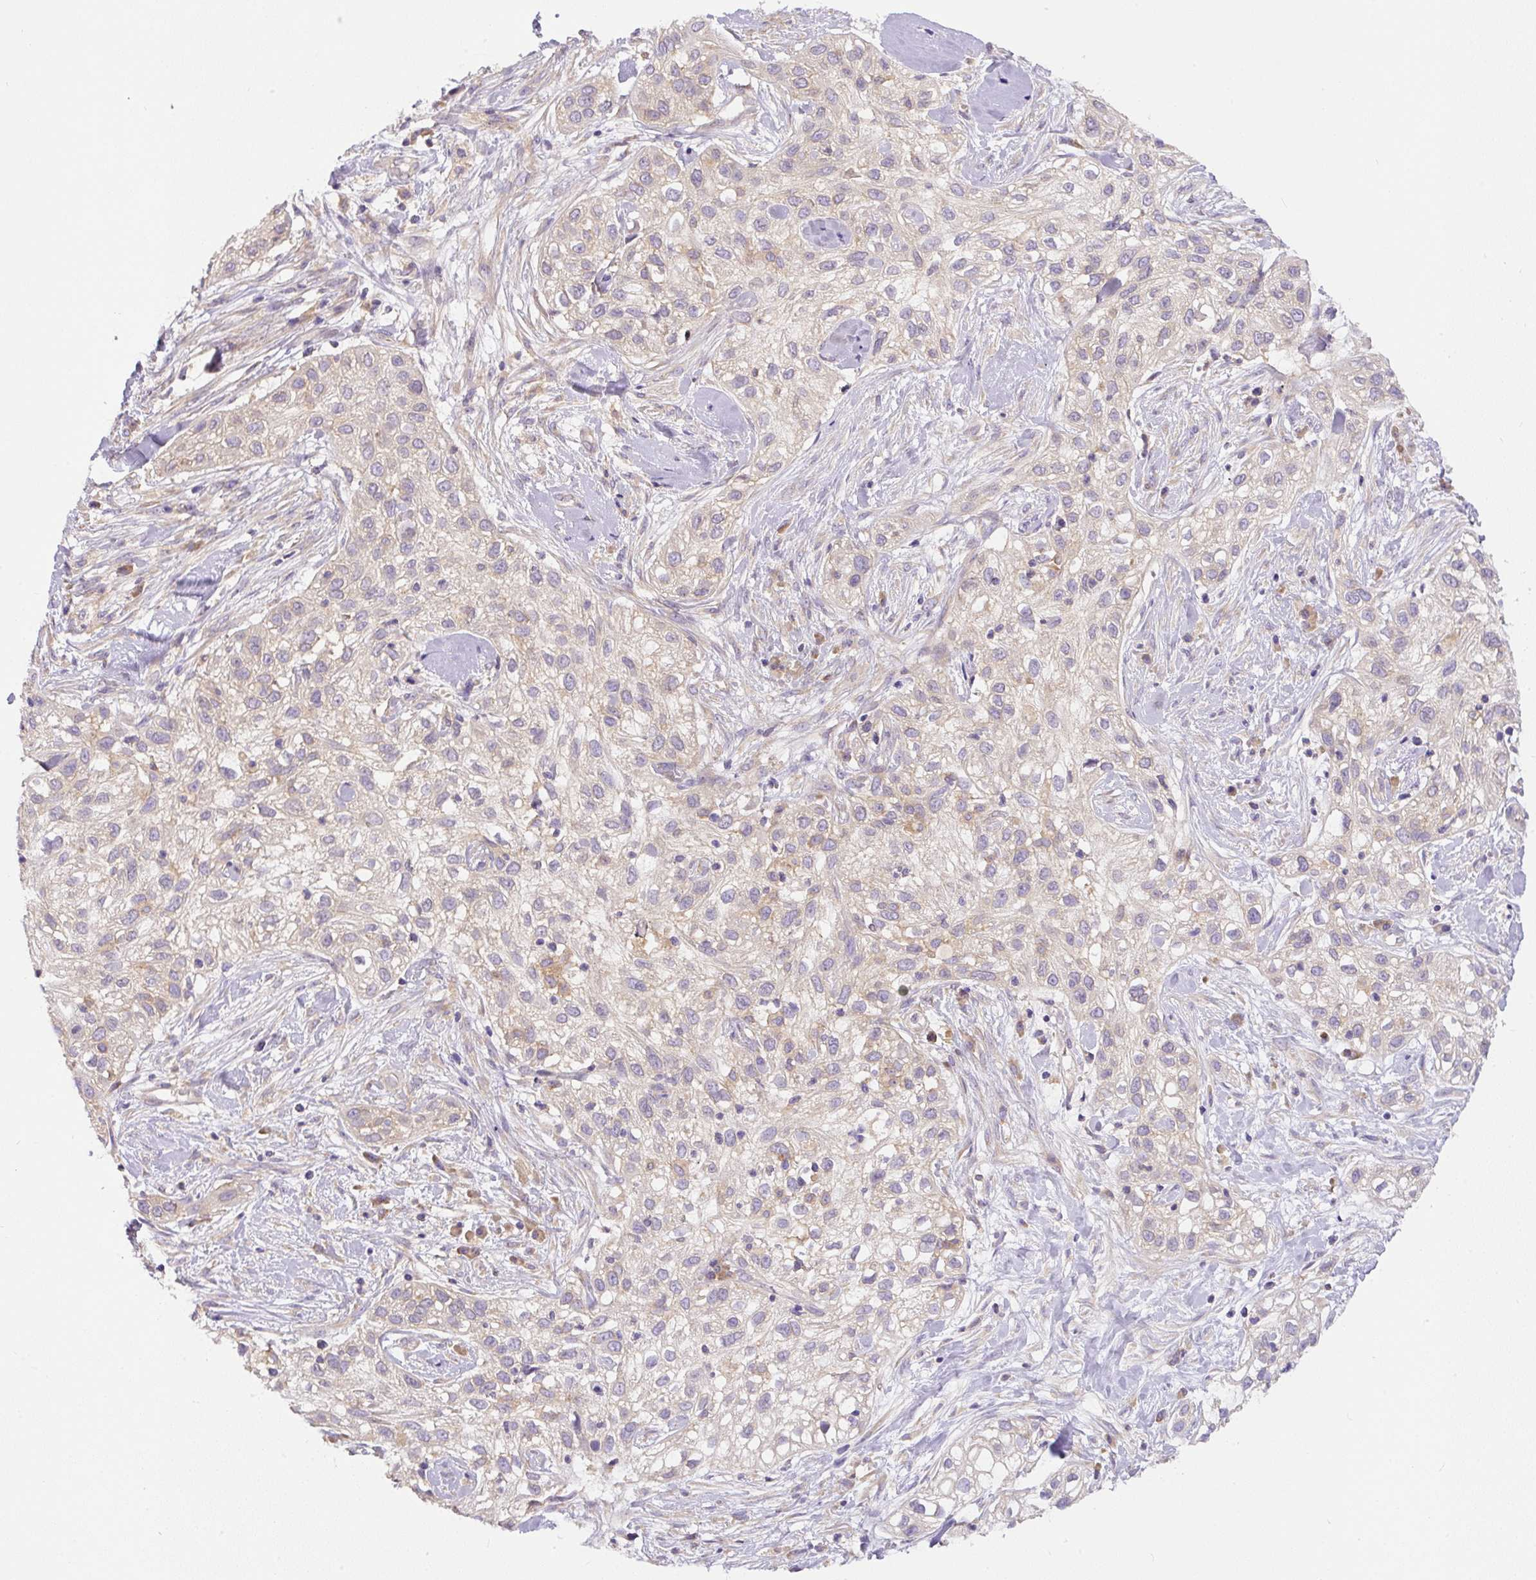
{"staining": {"intensity": "weak", "quantity": "25%-75%", "location": "cytoplasmic/membranous"}, "tissue": "skin cancer", "cell_type": "Tumor cells", "image_type": "cancer", "snomed": [{"axis": "morphology", "description": "Squamous cell carcinoma, NOS"}, {"axis": "topography", "description": "Skin"}], "caption": "Immunohistochemistry (DAB (3,3'-diaminobenzidine)) staining of human skin cancer (squamous cell carcinoma) reveals weak cytoplasmic/membranous protein expression in approximately 25%-75% of tumor cells. Immunohistochemistry (ihc) stains the protein in brown and the nuclei are stained blue.", "gene": "DAPK1", "patient": {"sex": "male", "age": 82}}